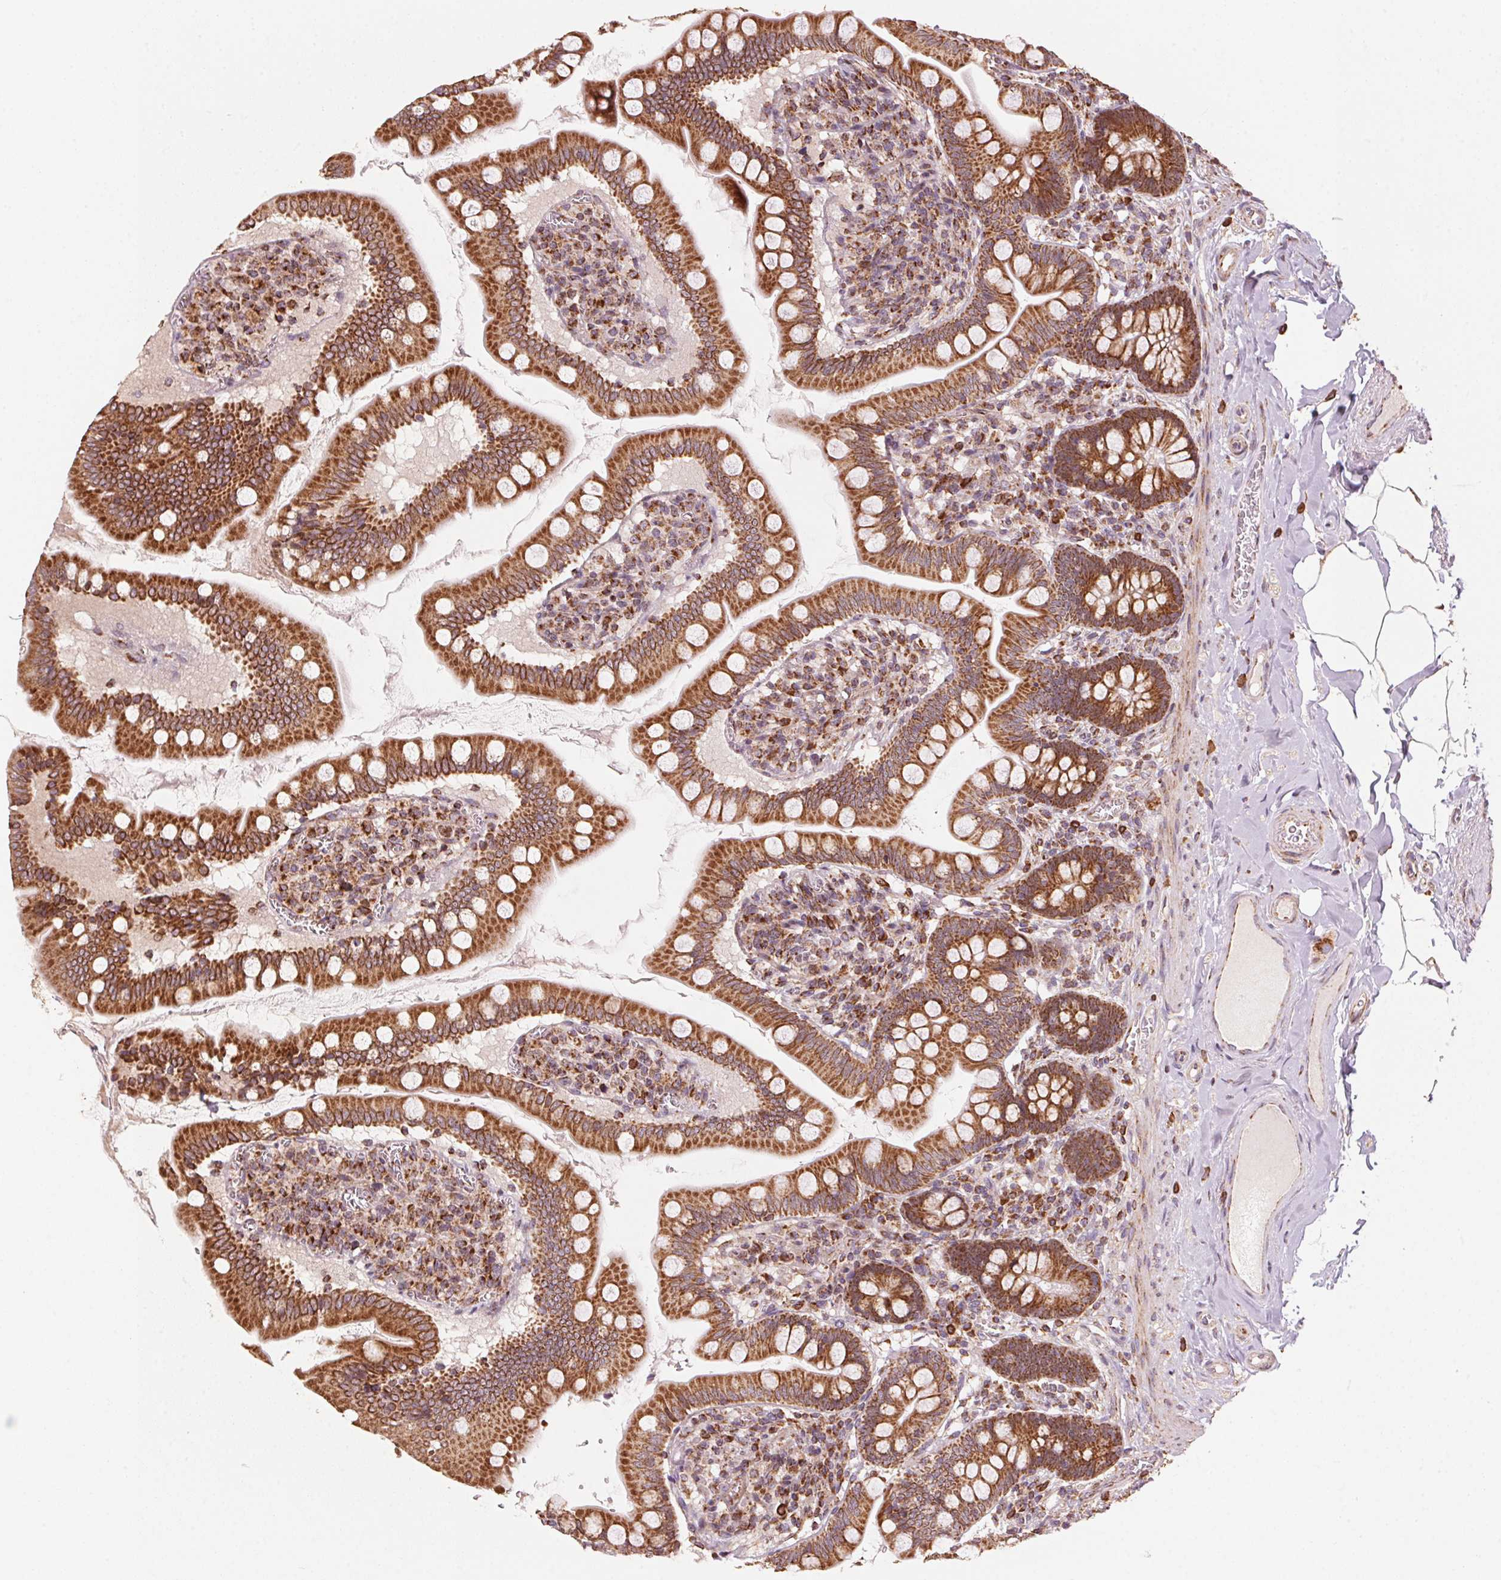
{"staining": {"intensity": "strong", "quantity": ">75%", "location": "cytoplasmic/membranous"}, "tissue": "small intestine", "cell_type": "Glandular cells", "image_type": "normal", "snomed": [{"axis": "morphology", "description": "Normal tissue, NOS"}, {"axis": "topography", "description": "Small intestine"}], "caption": "Small intestine stained for a protein (brown) displays strong cytoplasmic/membranous positive expression in approximately >75% of glandular cells.", "gene": "TOMM70", "patient": {"sex": "female", "age": 56}}